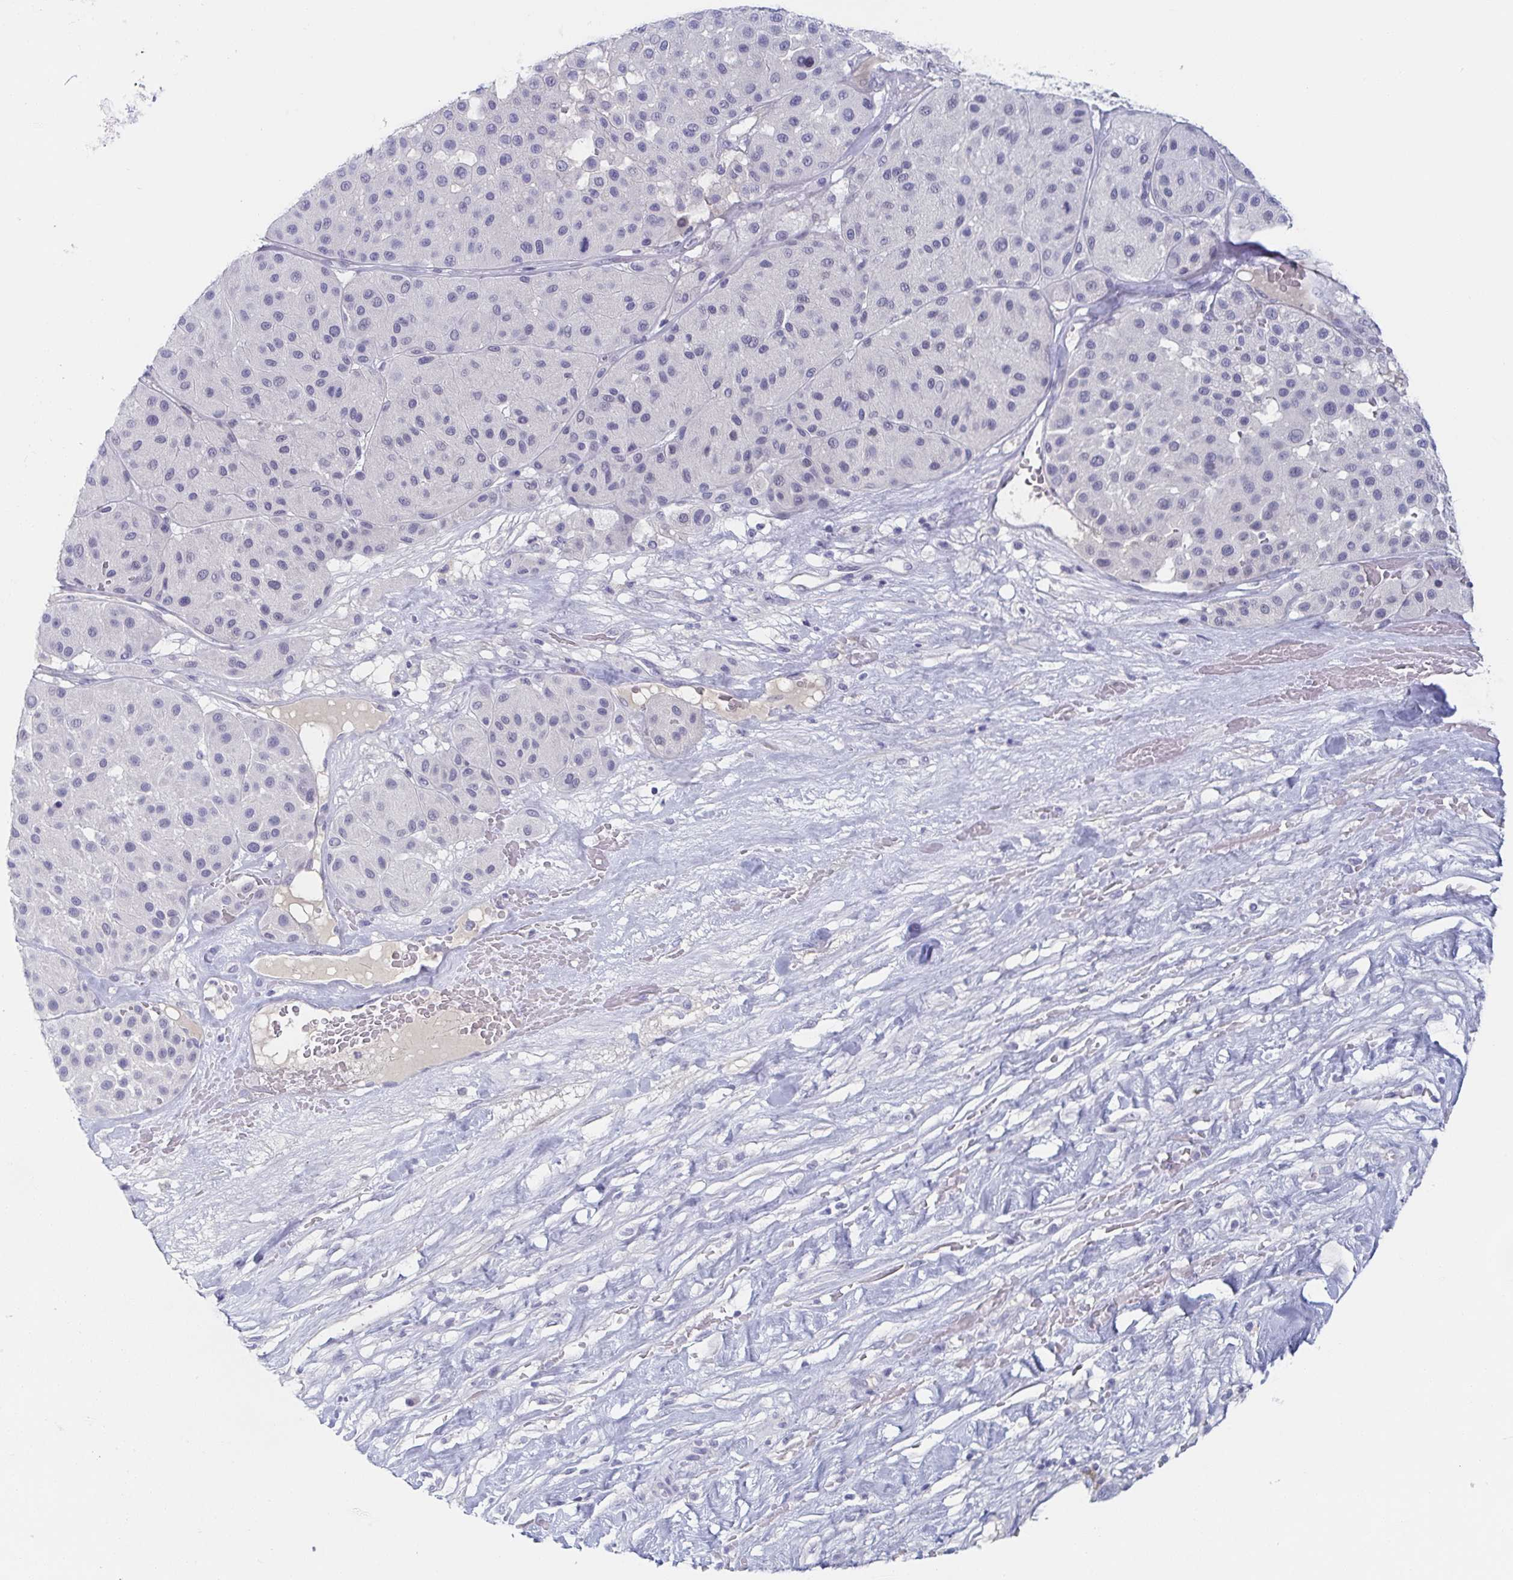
{"staining": {"intensity": "negative", "quantity": "none", "location": "none"}, "tissue": "melanoma", "cell_type": "Tumor cells", "image_type": "cancer", "snomed": [{"axis": "morphology", "description": "Malignant melanoma, Metastatic site"}, {"axis": "topography", "description": "Smooth muscle"}], "caption": "Micrograph shows no protein staining in tumor cells of malignant melanoma (metastatic site) tissue.", "gene": "RHOV", "patient": {"sex": "male", "age": 41}}